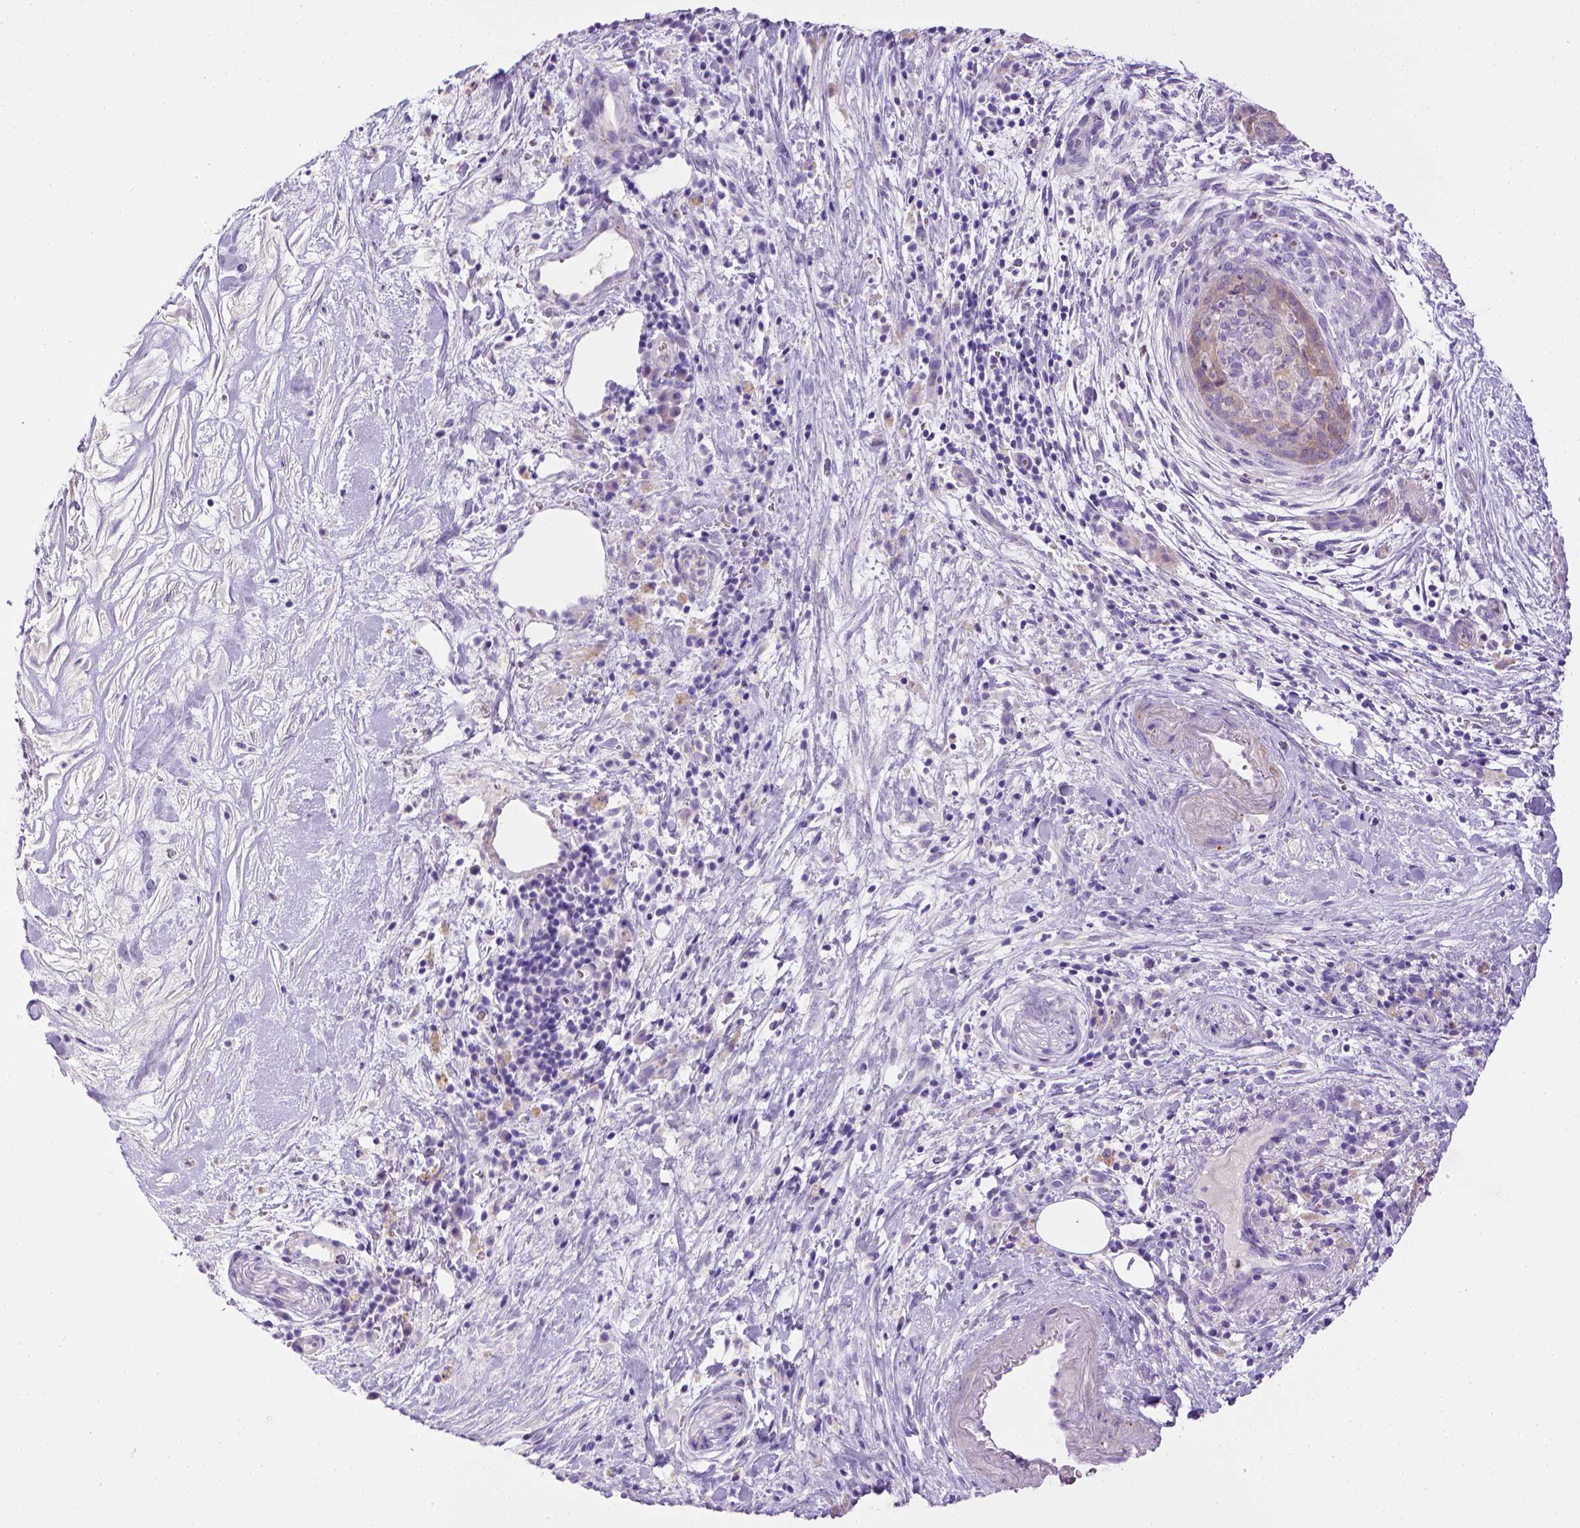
{"staining": {"intensity": "negative", "quantity": "none", "location": "none"}, "tissue": "pancreatic cancer", "cell_type": "Tumor cells", "image_type": "cancer", "snomed": [{"axis": "morphology", "description": "Adenocarcinoma, NOS"}, {"axis": "topography", "description": "Pancreas"}], "caption": "Immunohistochemistry (IHC) photomicrograph of human pancreatic adenocarcinoma stained for a protein (brown), which reveals no staining in tumor cells.", "gene": "BAAT", "patient": {"sex": "male", "age": 44}}